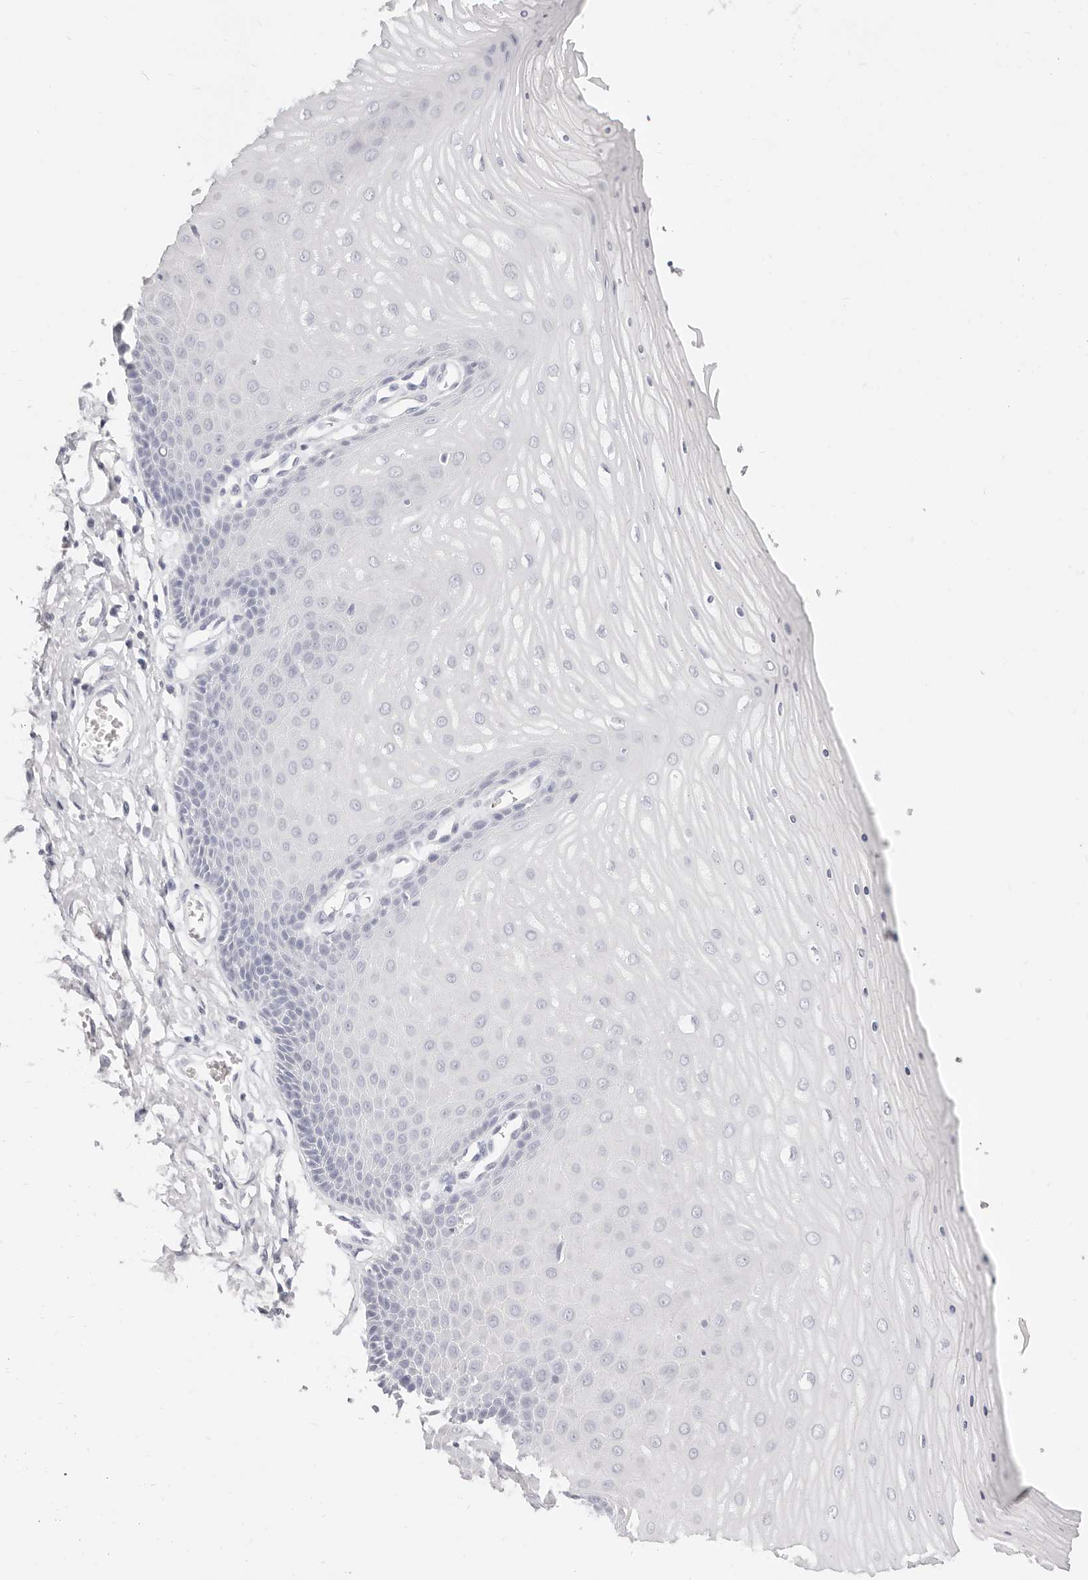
{"staining": {"intensity": "negative", "quantity": "none", "location": "none"}, "tissue": "cervix", "cell_type": "Glandular cells", "image_type": "normal", "snomed": [{"axis": "morphology", "description": "Normal tissue, NOS"}, {"axis": "topography", "description": "Cervix"}], "caption": "Immunohistochemical staining of unremarkable human cervix exhibits no significant staining in glandular cells. (Immunohistochemistry (ihc), brightfield microscopy, high magnification).", "gene": "CAMP", "patient": {"sex": "female", "age": 55}}